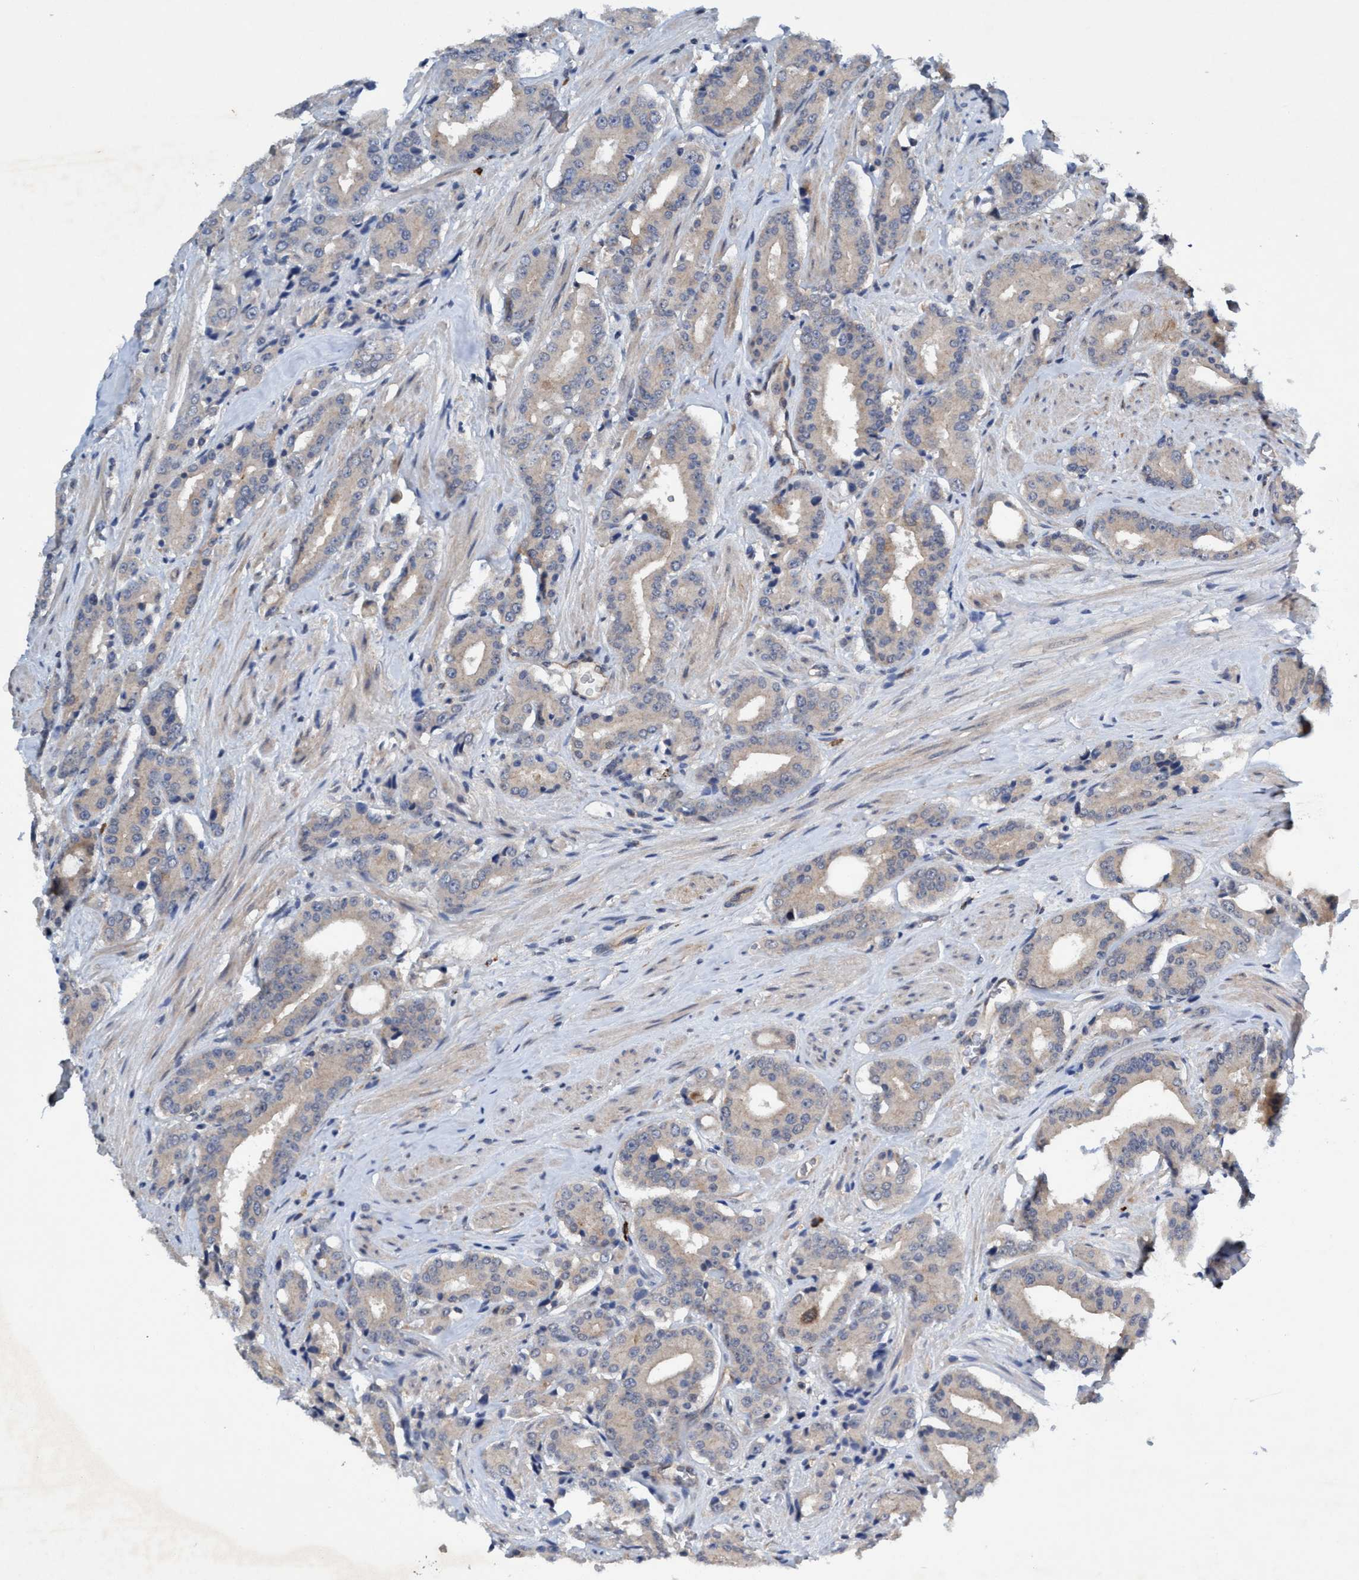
{"staining": {"intensity": "weak", "quantity": "25%-75%", "location": "cytoplasmic/membranous"}, "tissue": "prostate cancer", "cell_type": "Tumor cells", "image_type": "cancer", "snomed": [{"axis": "morphology", "description": "Adenocarcinoma, High grade"}, {"axis": "topography", "description": "Prostate"}], "caption": "A high-resolution histopathology image shows immunohistochemistry (IHC) staining of adenocarcinoma (high-grade) (prostate), which shows weak cytoplasmic/membranous staining in about 25%-75% of tumor cells. Using DAB (brown) and hematoxylin (blue) stains, captured at high magnification using brightfield microscopy.", "gene": "TRIM65", "patient": {"sex": "male", "age": 71}}